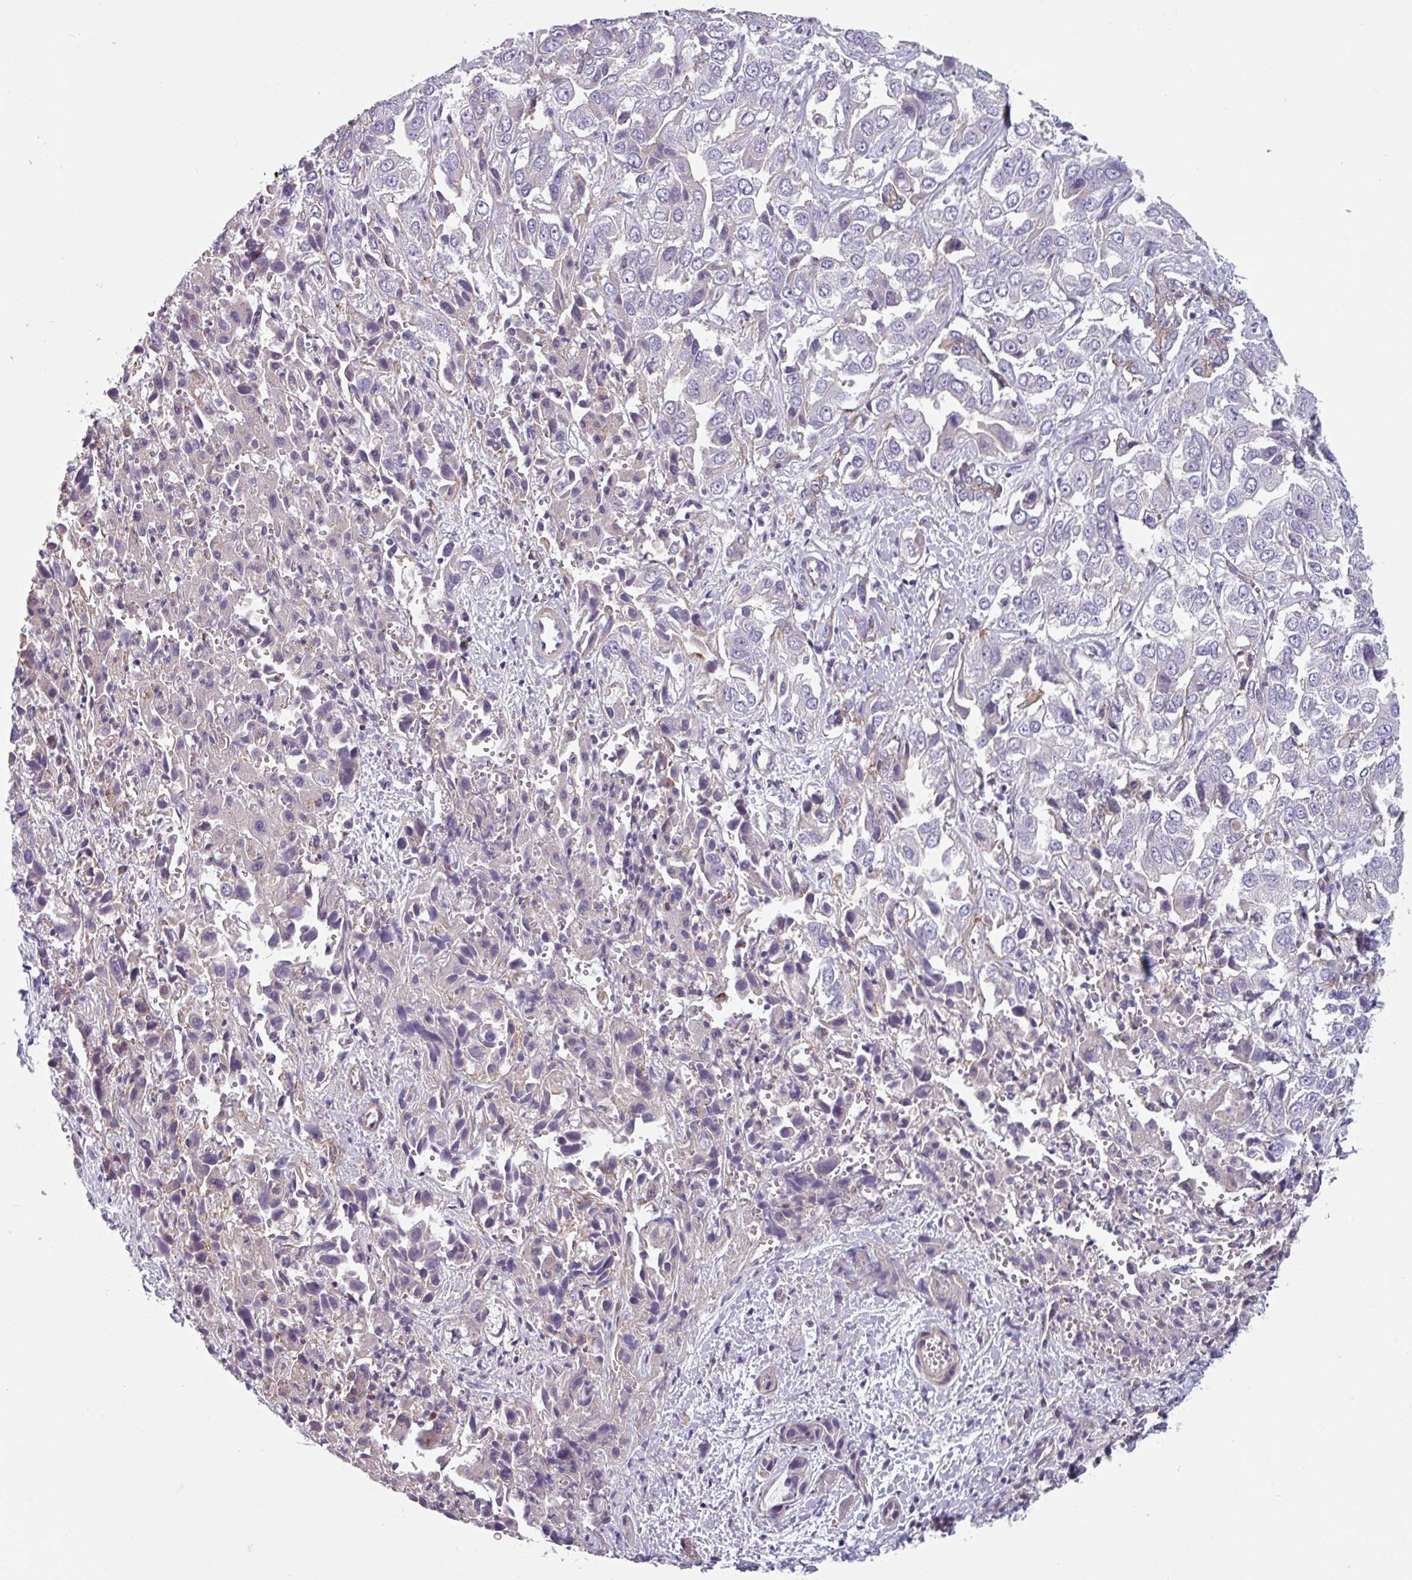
{"staining": {"intensity": "negative", "quantity": "none", "location": "none"}, "tissue": "liver cancer", "cell_type": "Tumor cells", "image_type": "cancer", "snomed": [{"axis": "morphology", "description": "Cholangiocarcinoma"}, {"axis": "topography", "description": "Liver"}], "caption": "Tumor cells show no significant protein staining in cholangiocarcinoma (liver). Brightfield microscopy of immunohistochemistry stained with DAB (brown) and hematoxylin (blue), captured at high magnification.", "gene": "TMEM132A", "patient": {"sex": "female", "age": 52}}